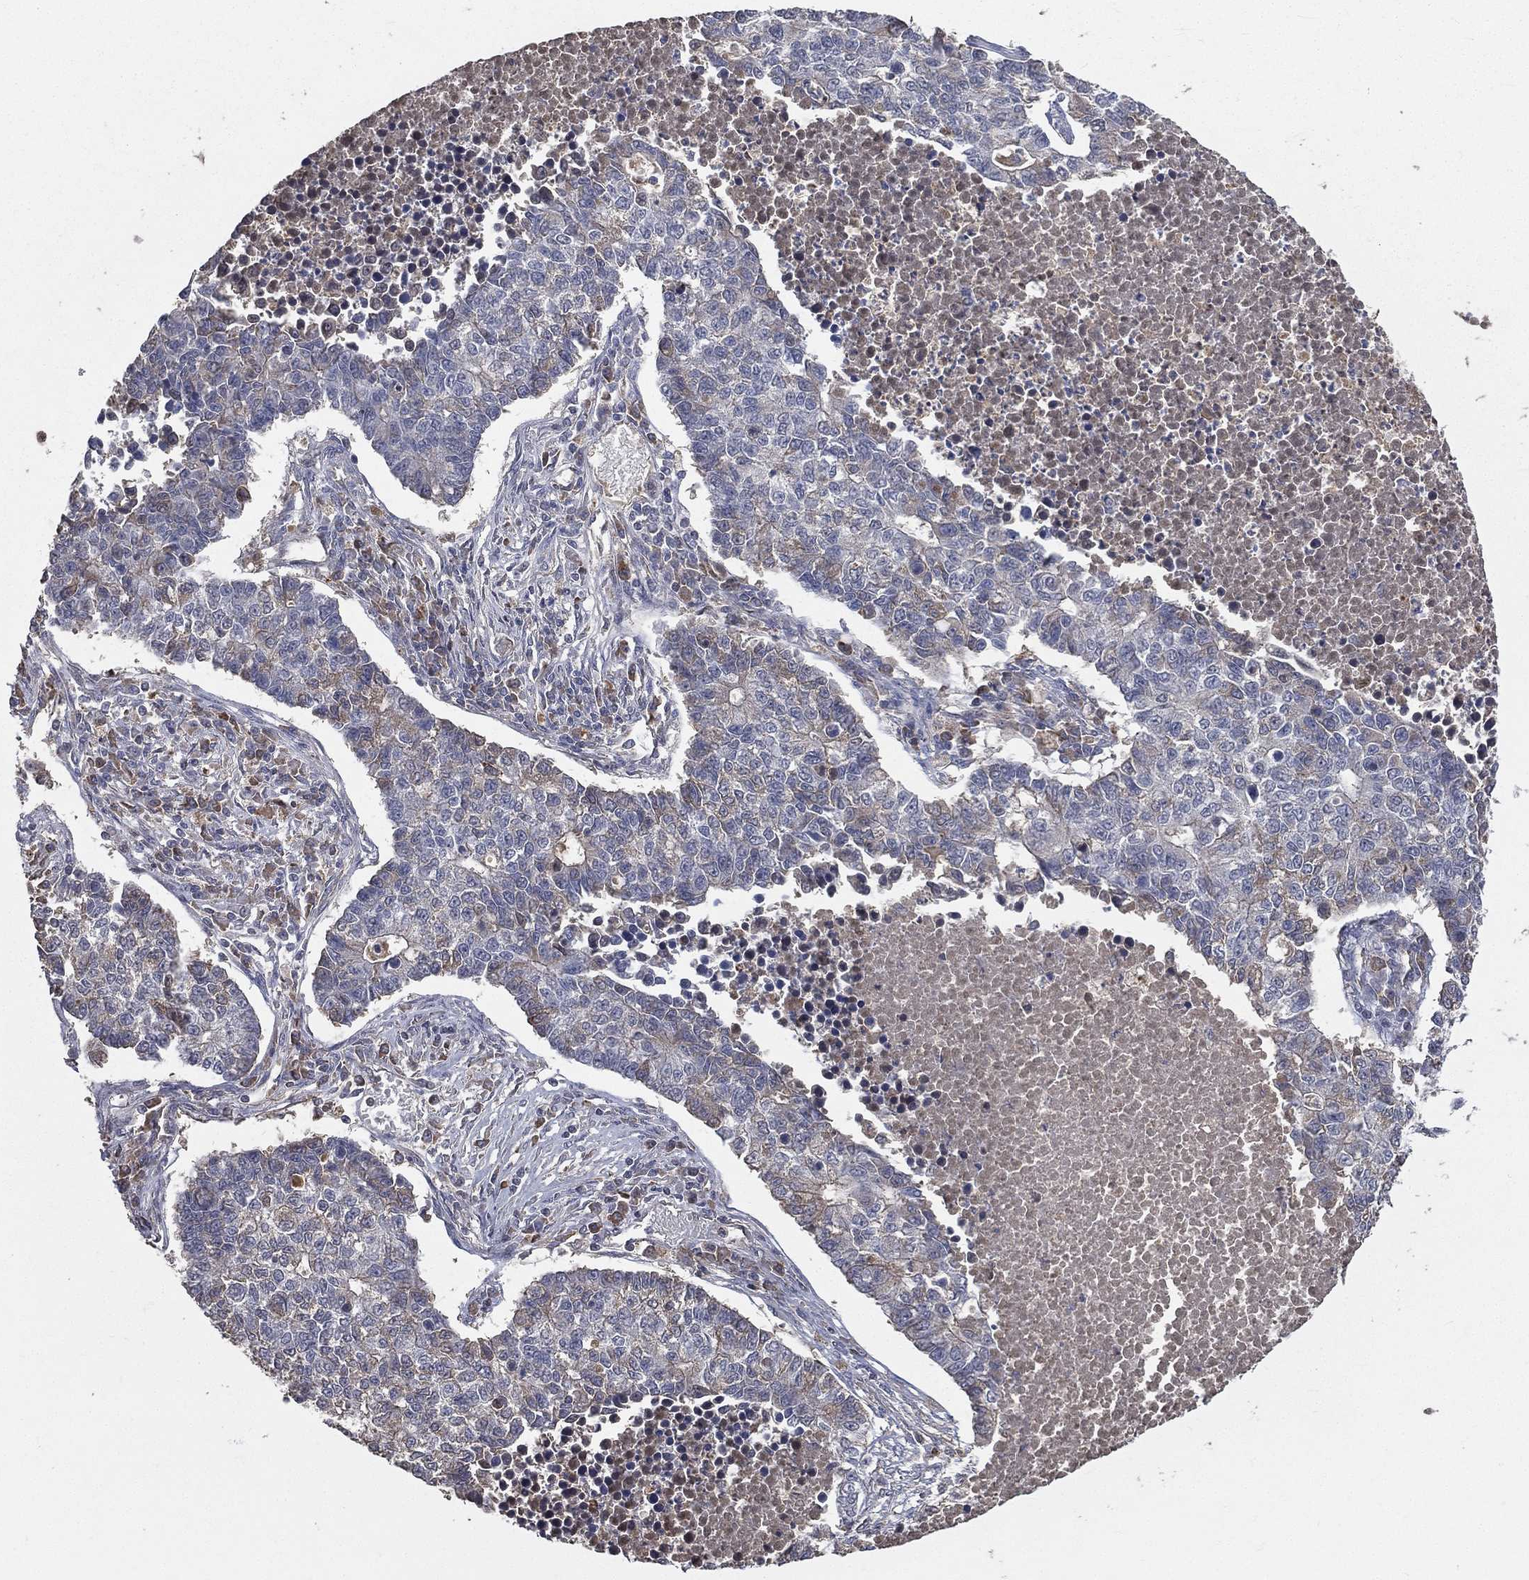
{"staining": {"intensity": "weak", "quantity": "<25%", "location": "cytoplasmic/membranous"}, "tissue": "lung cancer", "cell_type": "Tumor cells", "image_type": "cancer", "snomed": [{"axis": "morphology", "description": "Adenocarcinoma, NOS"}, {"axis": "topography", "description": "Lung"}], "caption": "IHC micrograph of neoplastic tissue: lung cancer (adenocarcinoma) stained with DAB displays no significant protein expression in tumor cells.", "gene": "SNAP25", "patient": {"sex": "male", "age": 57}}